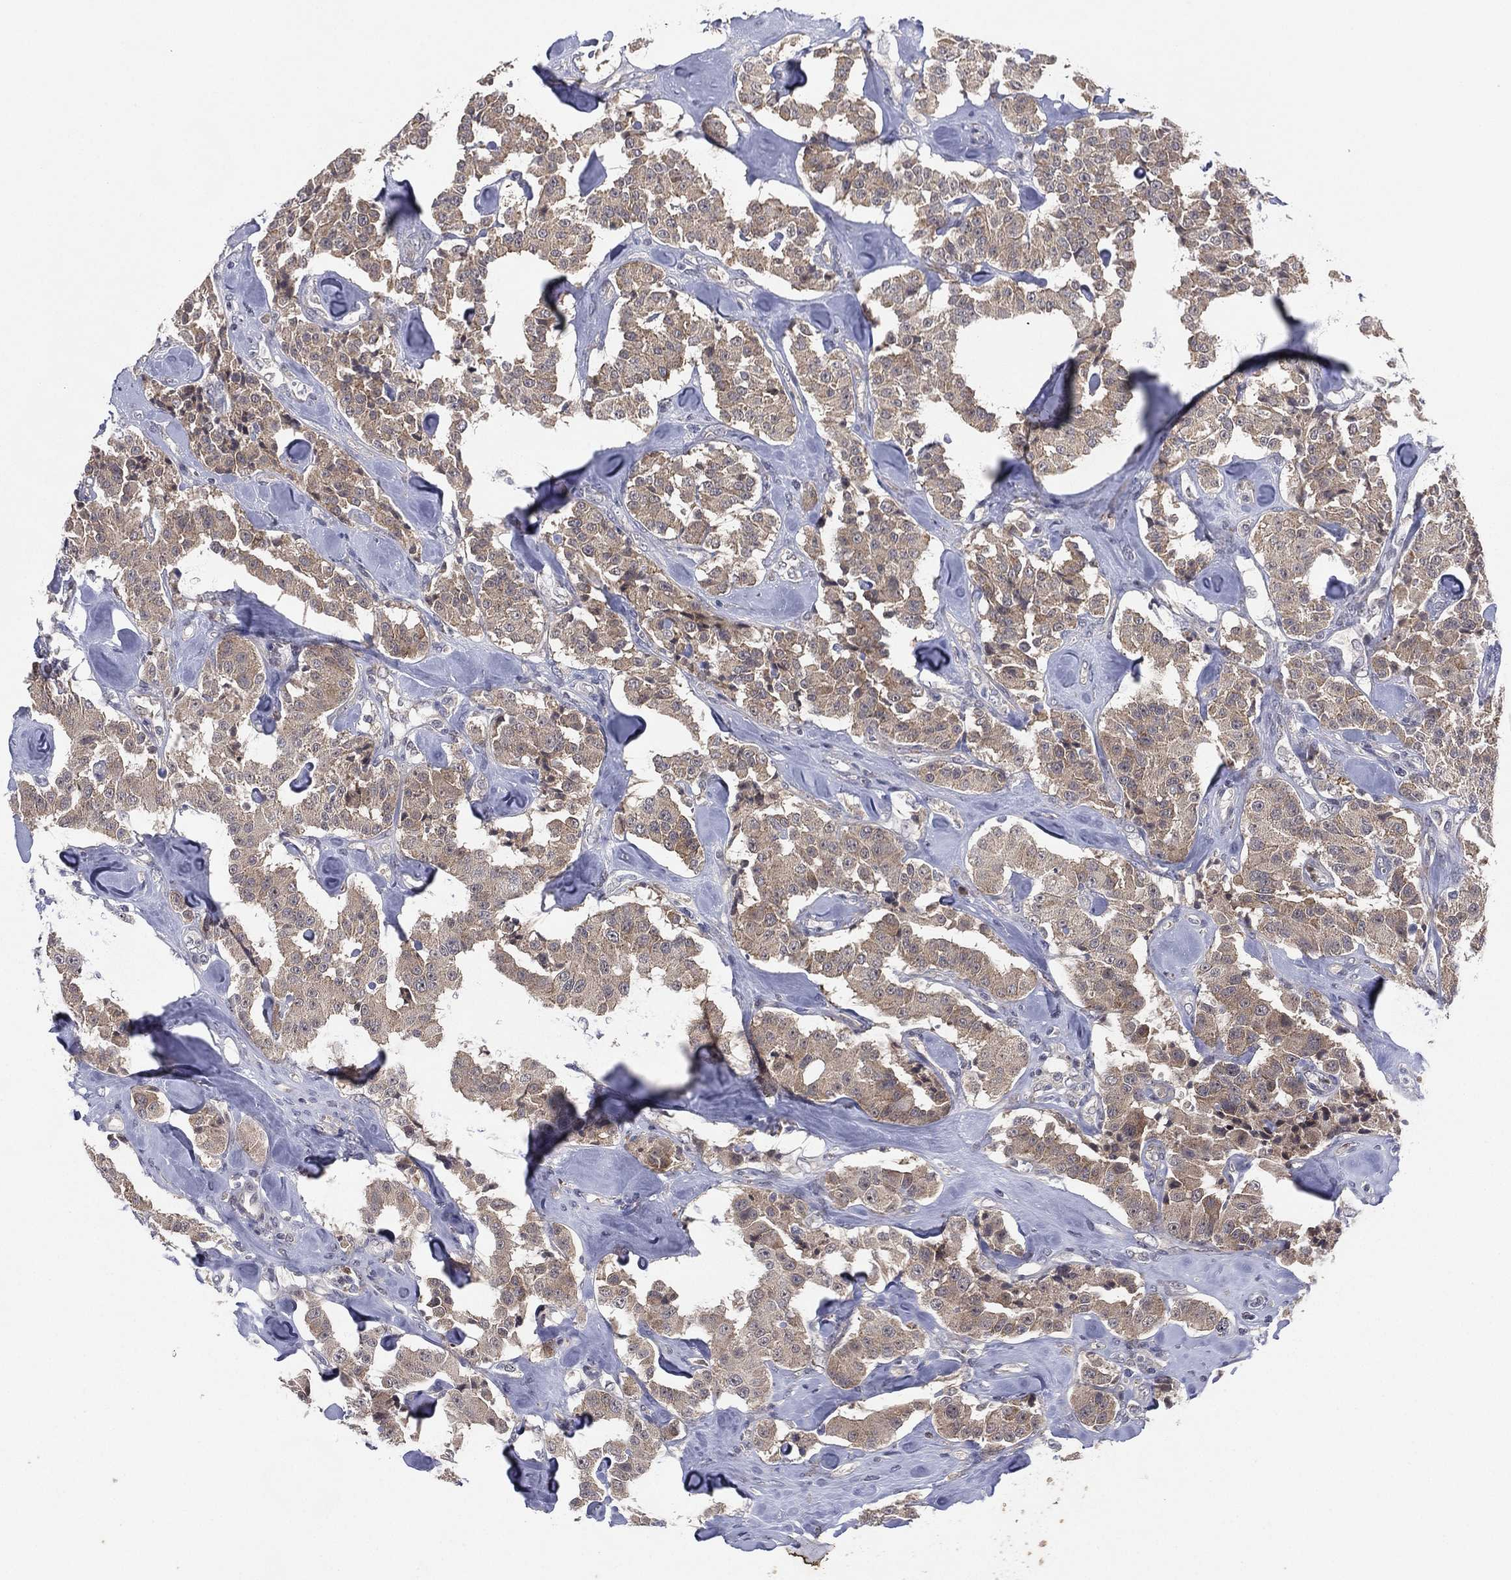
{"staining": {"intensity": "weak", "quantity": ">75%", "location": "cytoplasmic/membranous"}, "tissue": "carcinoid", "cell_type": "Tumor cells", "image_type": "cancer", "snomed": [{"axis": "morphology", "description": "Carcinoid, malignant, NOS"}, {"axis": "topography", "description": "Pancreas"}], "caption": "DAB immunohistochemical staining of human malignant carcinoid reveals weak cytoplasmic/membranous protein staining in approximately >75% of tumor cells.", "gene": "KAT14", "patient": {"sex": "male", "age": 41}}